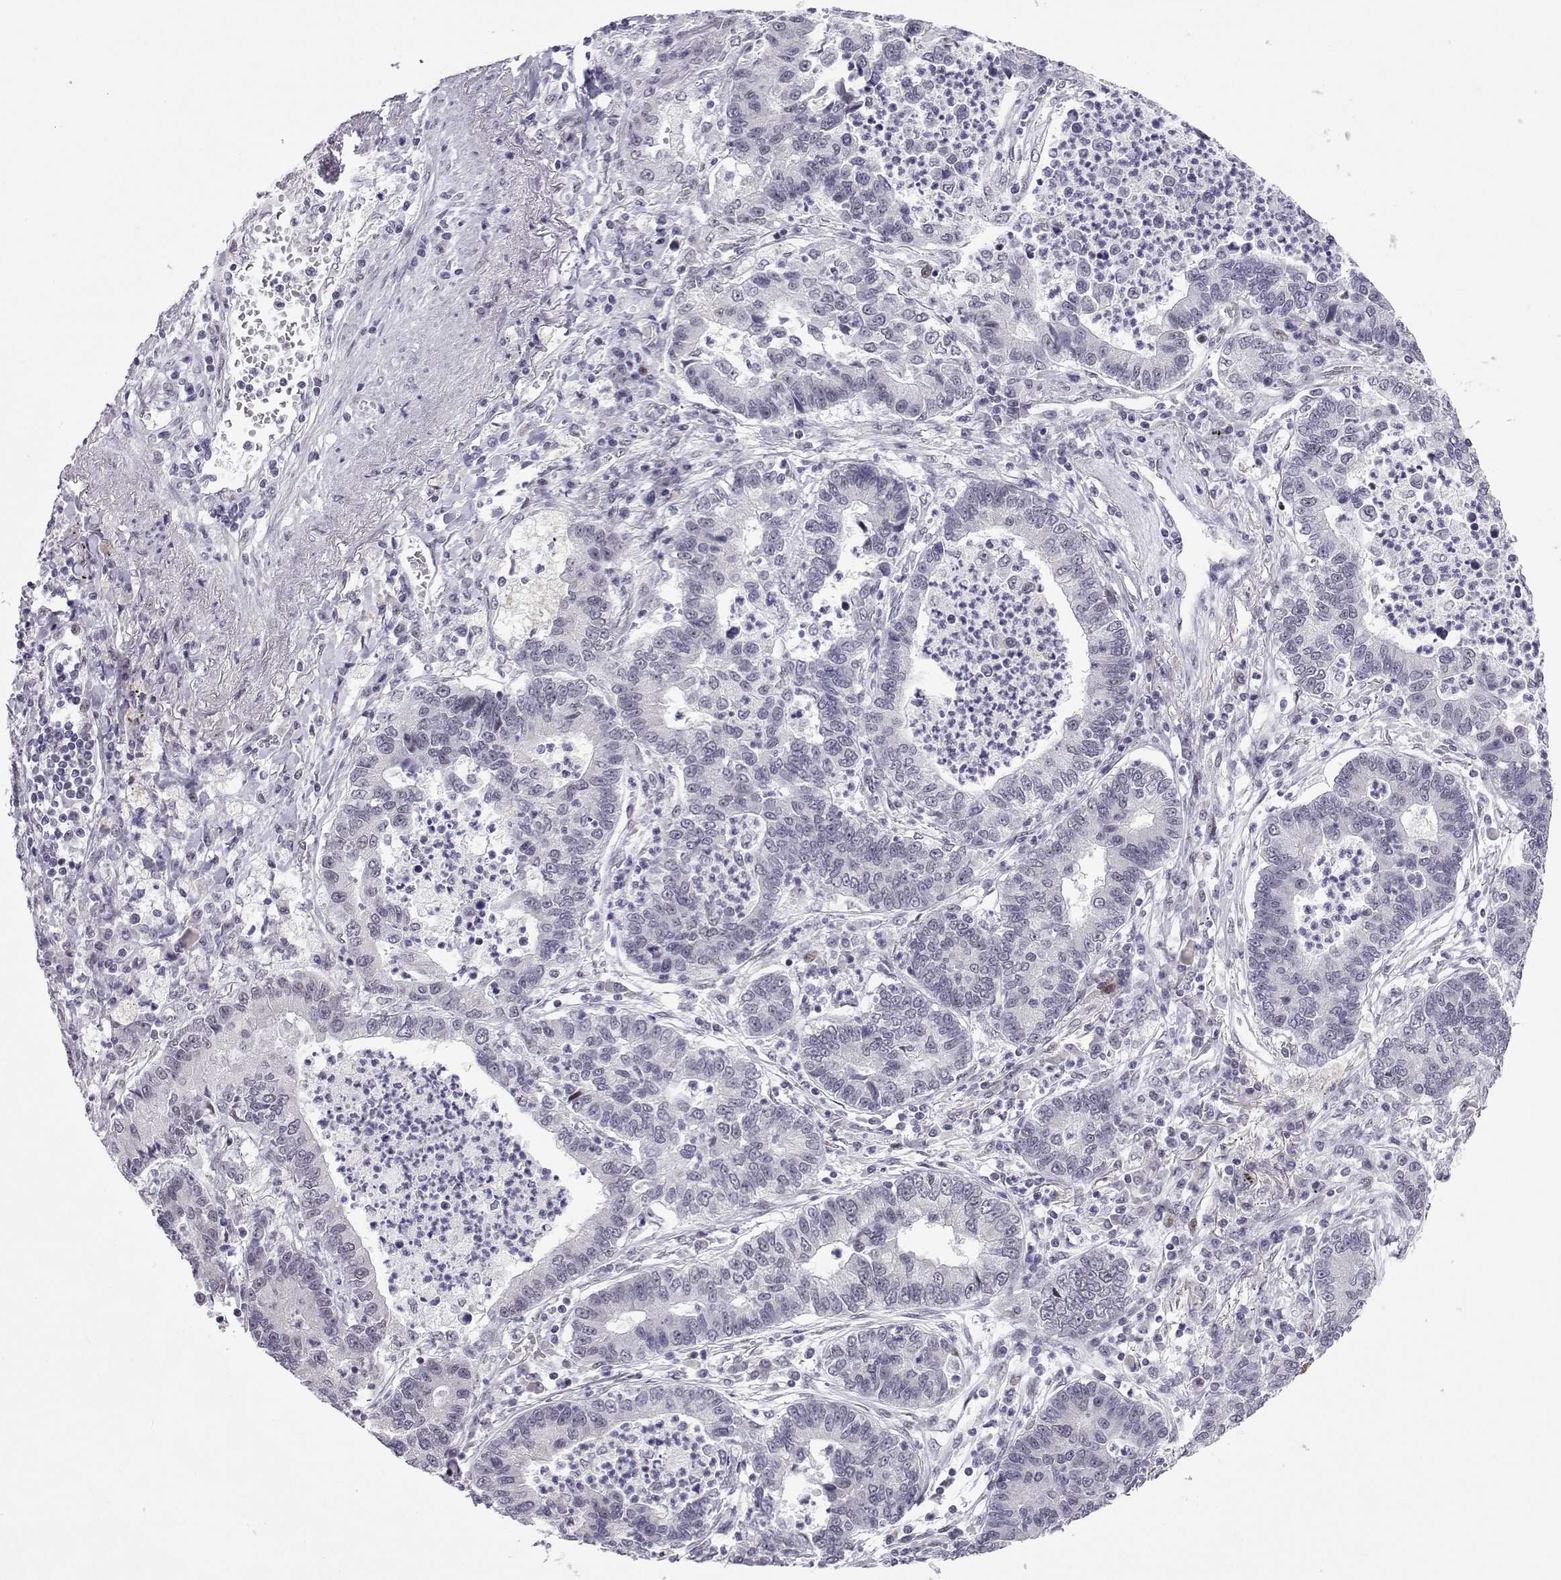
{"staining": {"intensity": "negative", "quantity": "none", "location": "none"}, "tissue": "lung cancer", "cell_type": "Tumor cells", "image_type": "cancer", "snomed": [{"axis": "morphology", "description": "Adenocarcinoma, NOS"}, {"axis": "topography", "description": "Lung"}], "caption": "Protein analysis of lung cancer reveals no significant positivity in tumor cells. (DAB immunohistochemistry (IHC), high magnification).", "gene": "SIX6", "patient": {"sex": "female", "age": 57}}